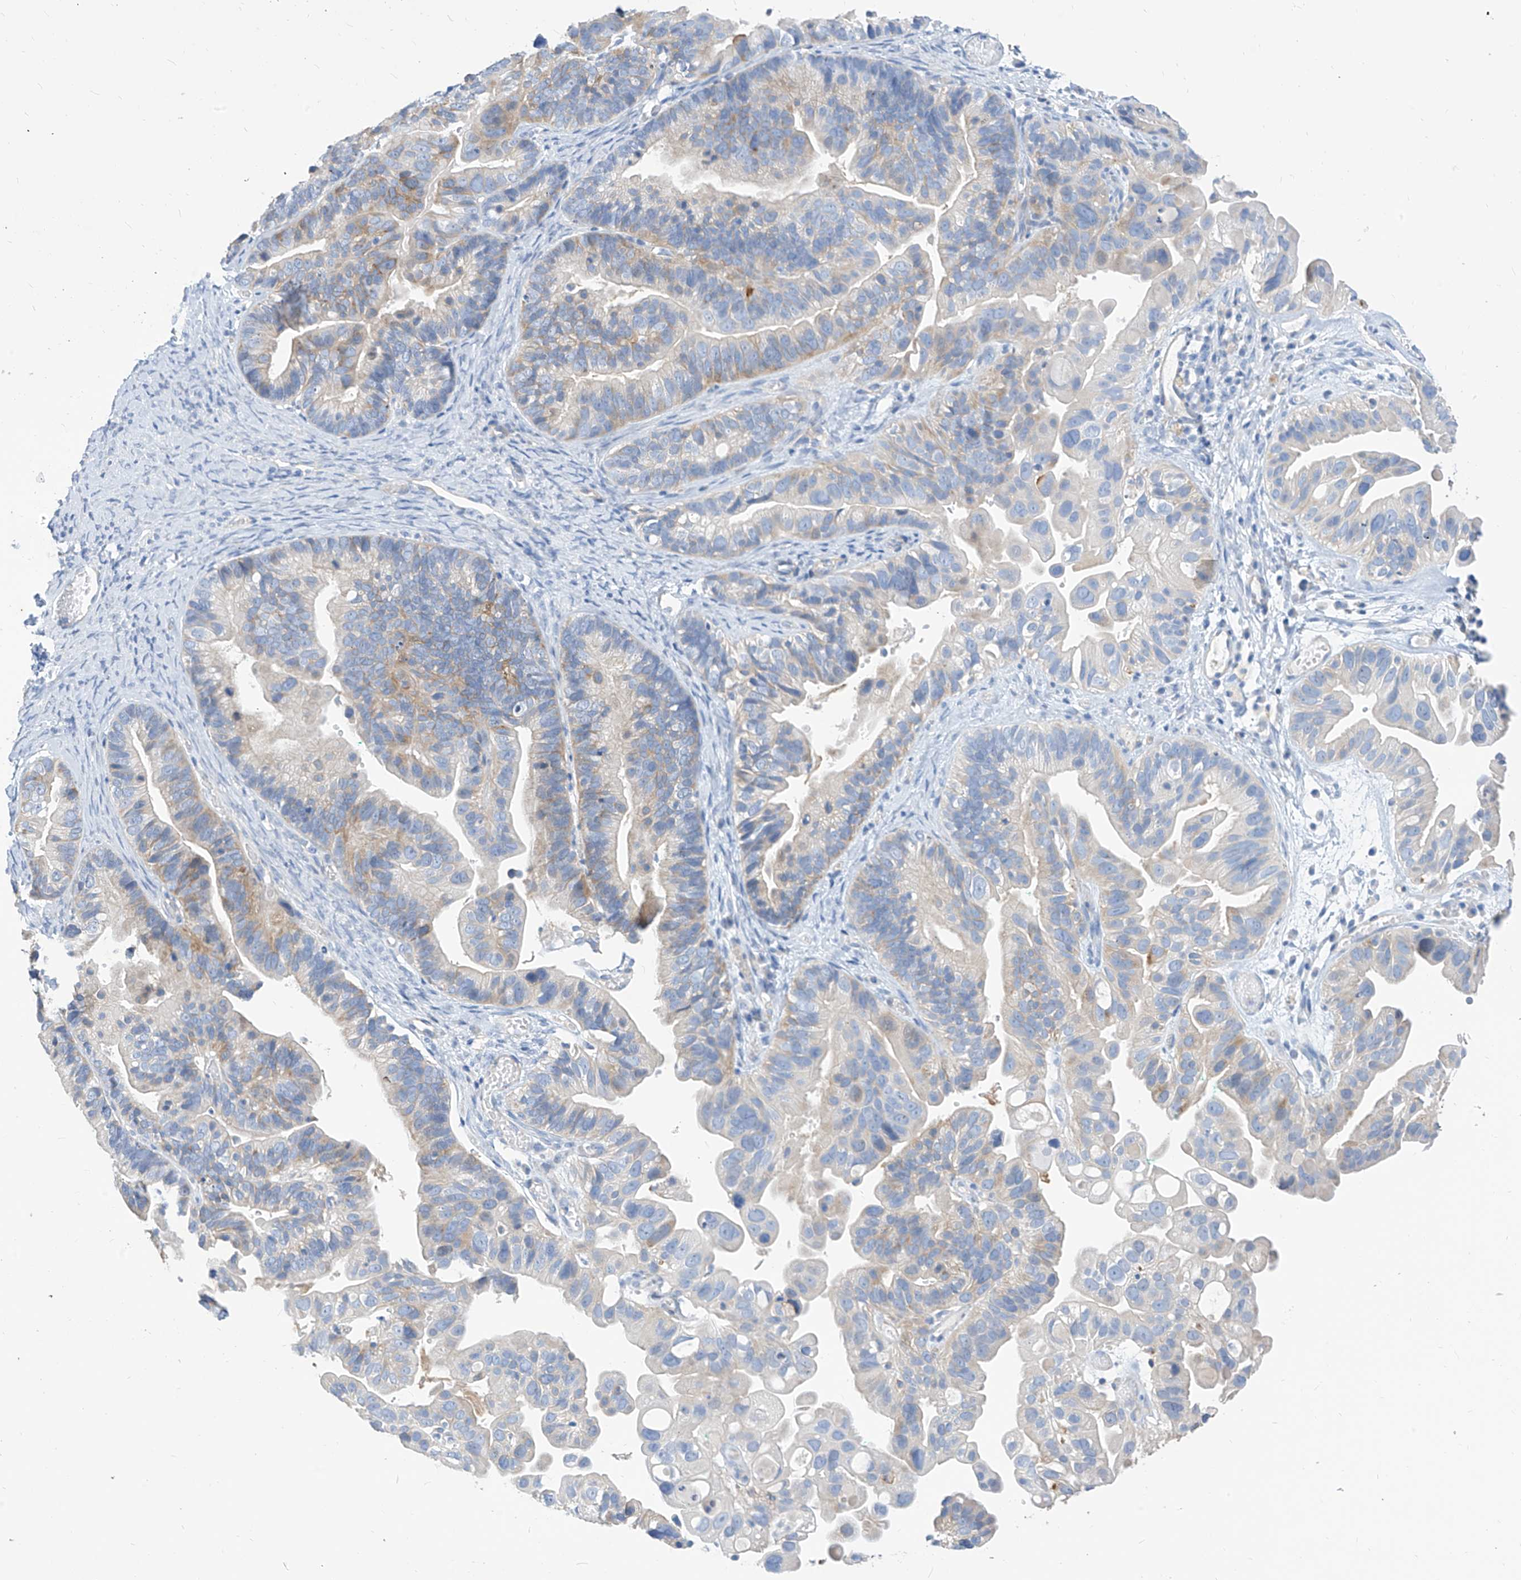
{"staining": {"intensity": "weak", "quantity": "<25%", "location": "cytoplasmic/membranous"}, "tissue": "ovarian cancer", "cell_type": "Tumor cells", "image_type": "cancer", "snomed": [{"axis": "morphology", "description": "Cystadenocarcinoma, serous, NOS"}, {"axis": "topography", "description": "Ovary"}], "caption": "A high-resolution histopathology image shows immunohistochemistry (IHC) staining of serous cystadenocarcinoma (ovarian), which demonstrates no significant staining in tumor cells.", "gene": "SCGB2A1", "patient": {"sex": "female", "age": 56}}